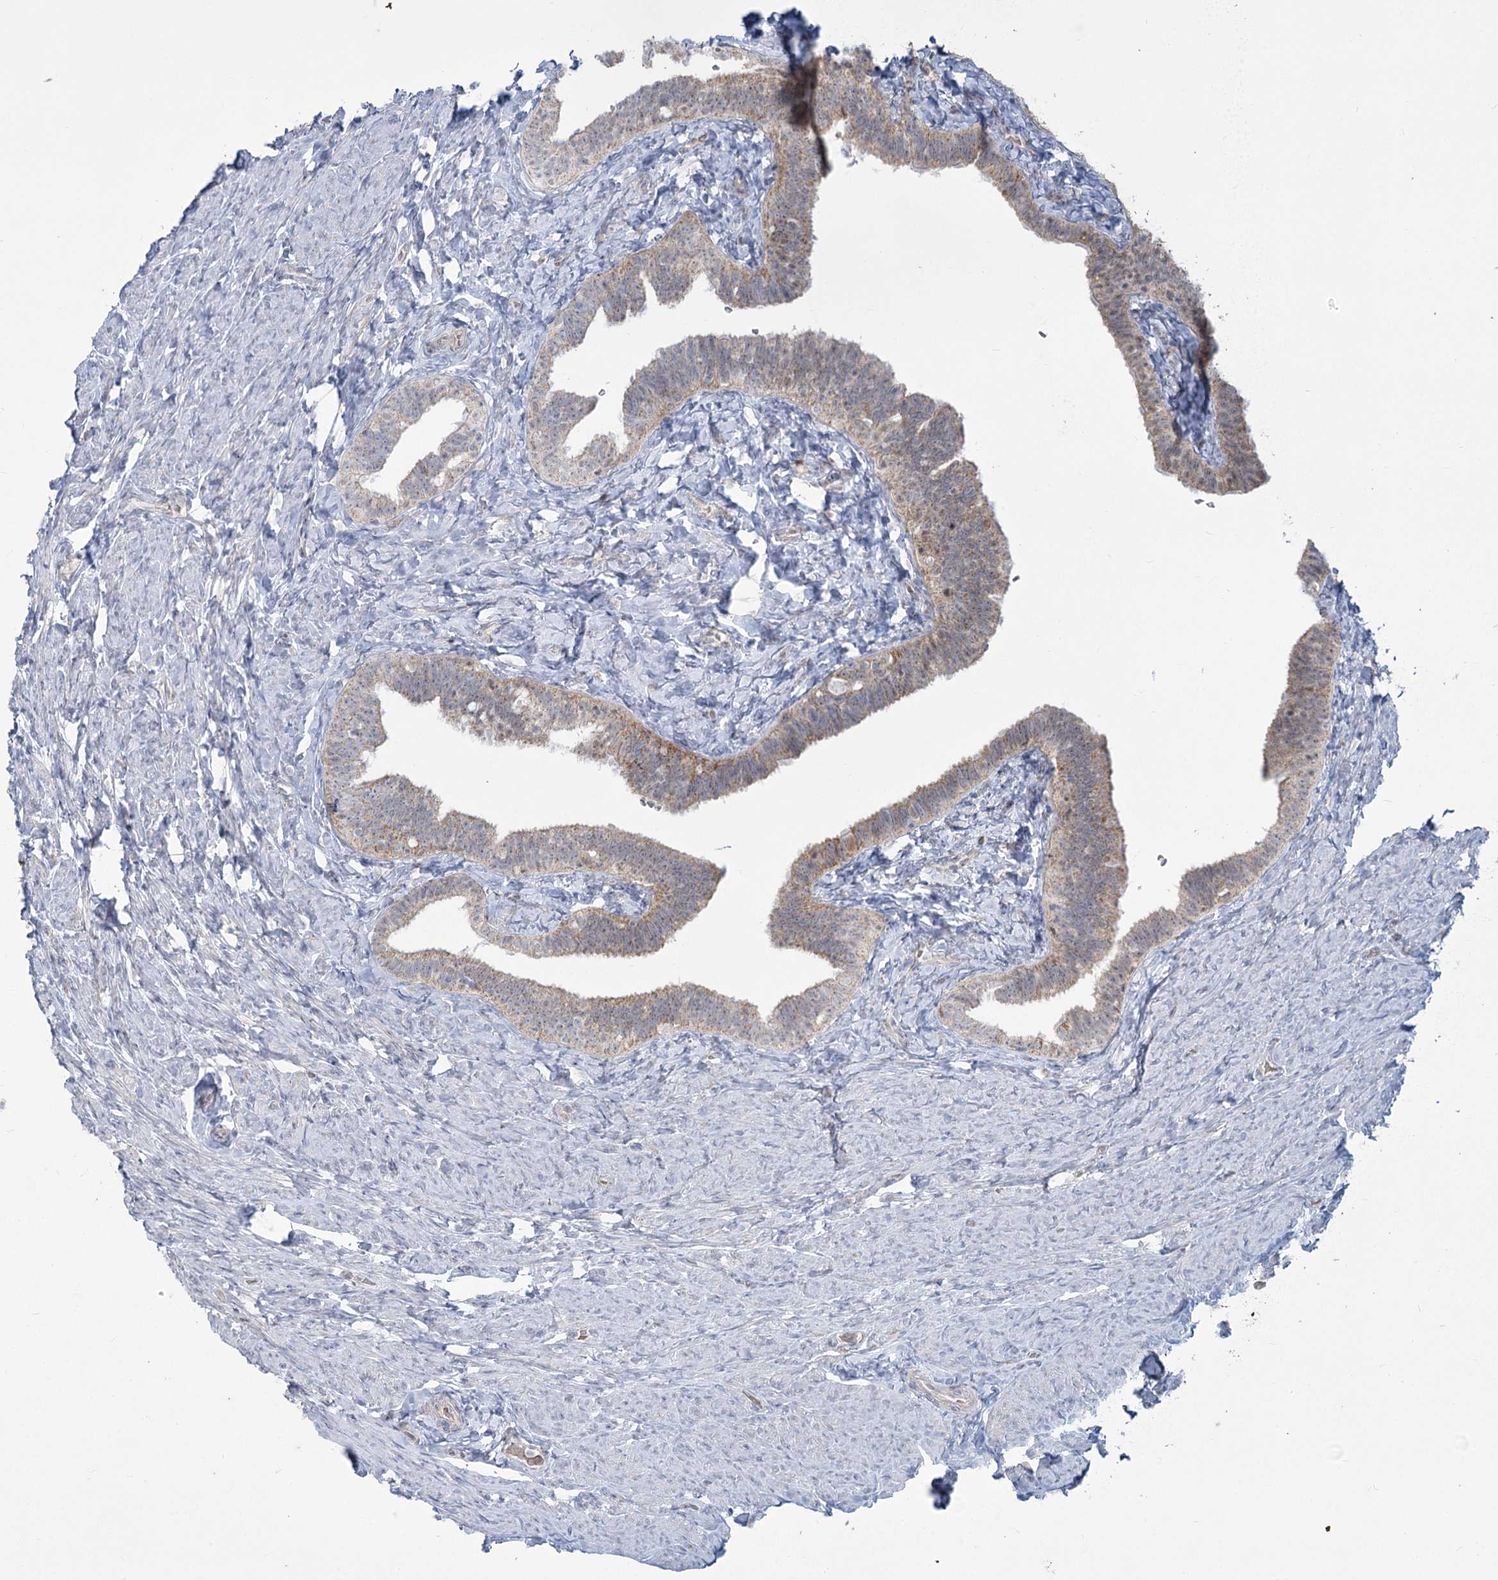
{"staining": {"intensity": "weak", "quantity": "<25%", "location": "cytoplasmic/membranous"}, "tissue": "fallopian tube", "cell_type": "Glandular cells", "image_type": "normal", "snomed": [{"axis": "morphology", "description": "Normal tissue, NOS"}, {"axis": "topography", "description": "Fallopian tube"}], "caption": "A histopathology image of human fallopian tube is negative for staining in glandular cells. (Immunohistochemistry (ihc), brightfield microscopy, high magnification).", "gene": "MTG1", "patient": {"sex": "female", "age": 39}}